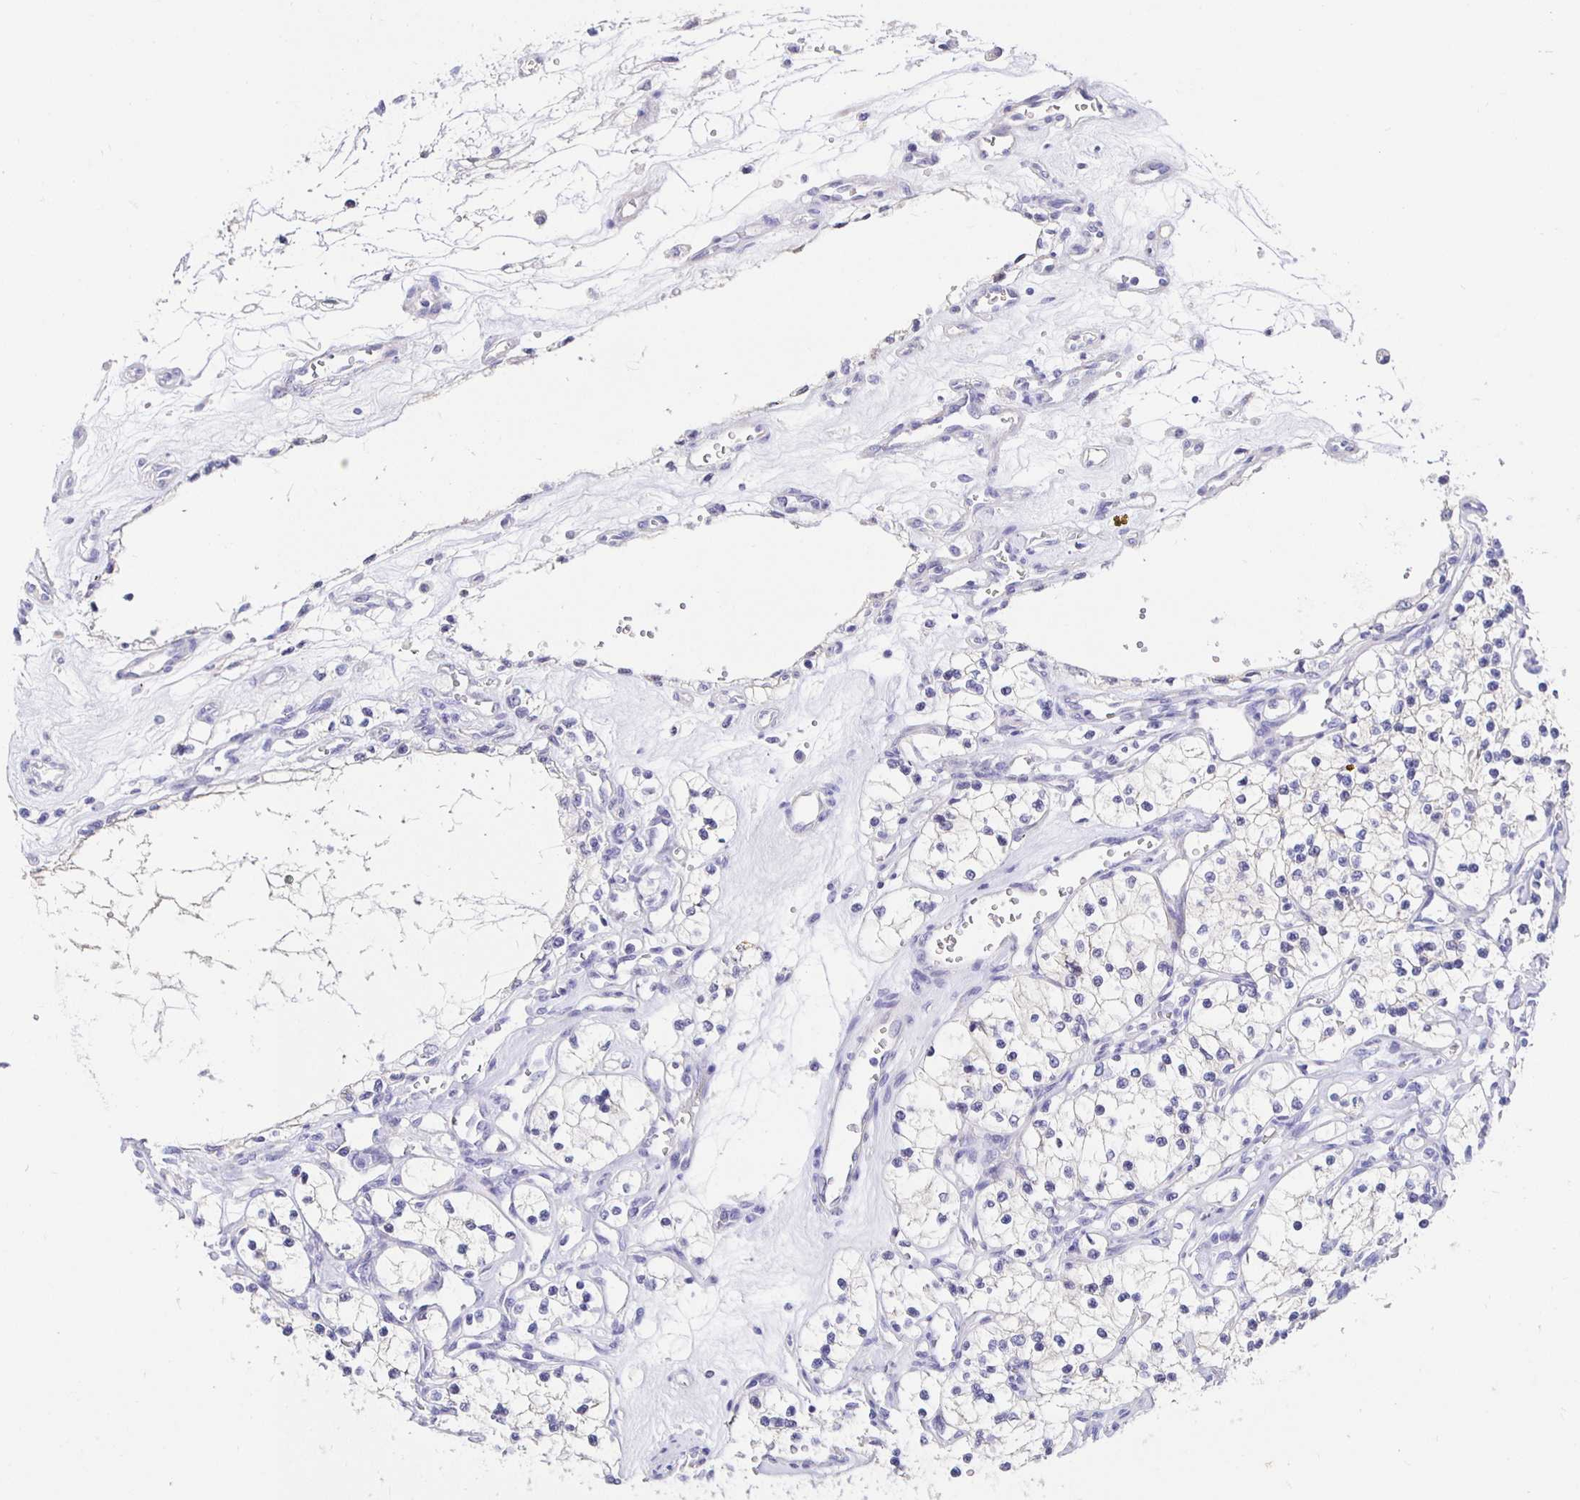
{"staining": {"intensity": "negative", "quantity": "none", "location": "none"}, "tissue": "renal cancer", "cell_type": "Tumor cells", "image_type": "cancer", "snomed": [{"axis": "morphology", "description": "Adenocarcinoma, NOS"}, {"axis": "topography", "description": "Kidney"}], "caption": "There is no significant staining in tumor cells of renal adenocarcinoma. Nuclei are stained in blue.", "gene": "HSPA4L", "patient": {"sex": "female", "age": 69}}